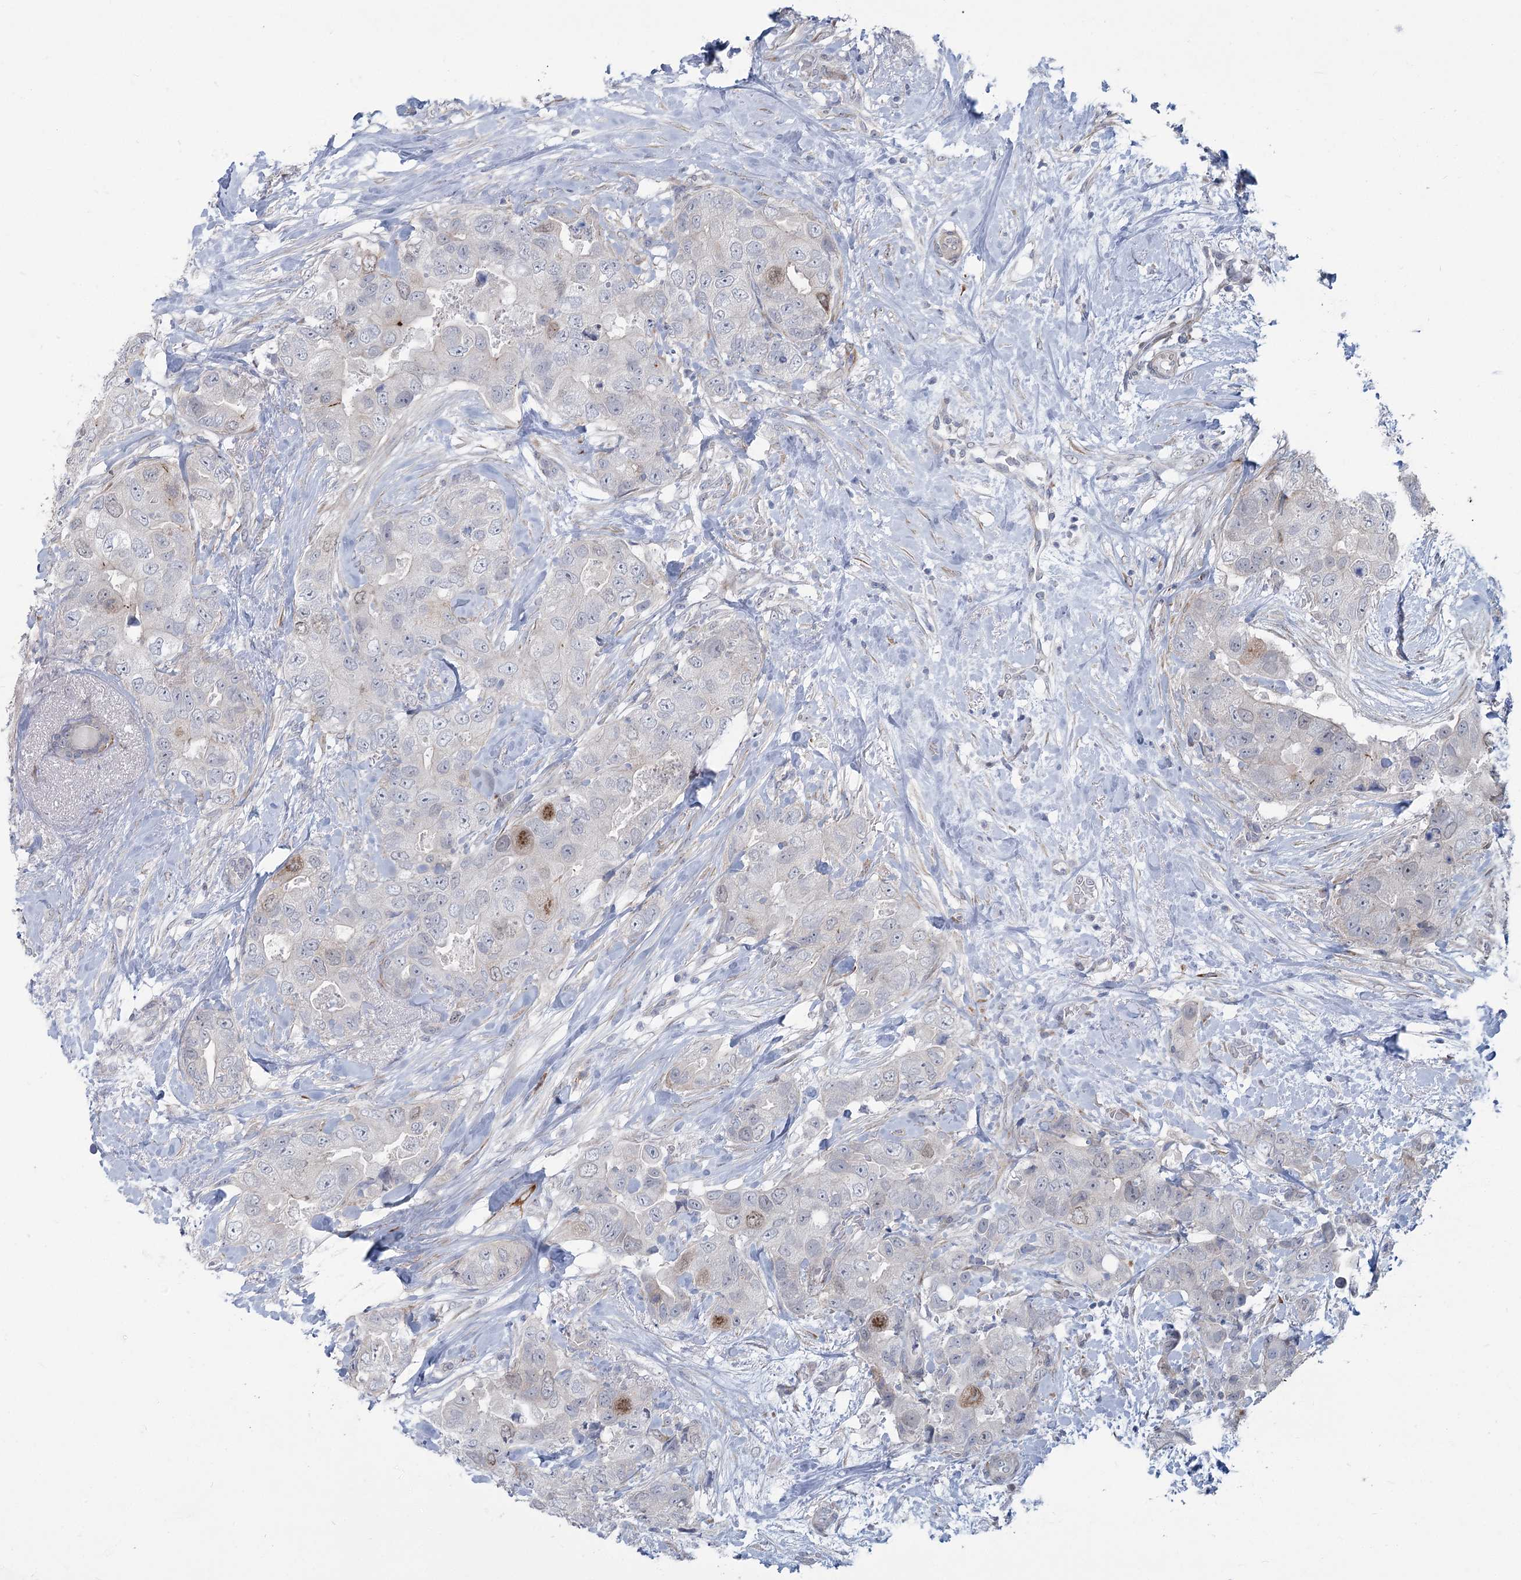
{"staining": {"intensity": "moderate", "quantity": "<25%", "location": "nuclear"}, "tissue": "breast cancer", "cell_type": "Tumor cells", "image_type": "cancer", "snomed": [{"axis": "morphology", "description": "Duct carcinoma"}, {"axis": "topography", "description": "Breast"}], "caption": "DAB (3,3'-diaminobenzidine) immunohistochemical staining of breast infiltrating ductal carcinoma exhibits moderate nuclear protein expression in approximately <25% of tumor cells.", "gene": "ABITRAM", "patient": {"sex": "female", "age": 62}}